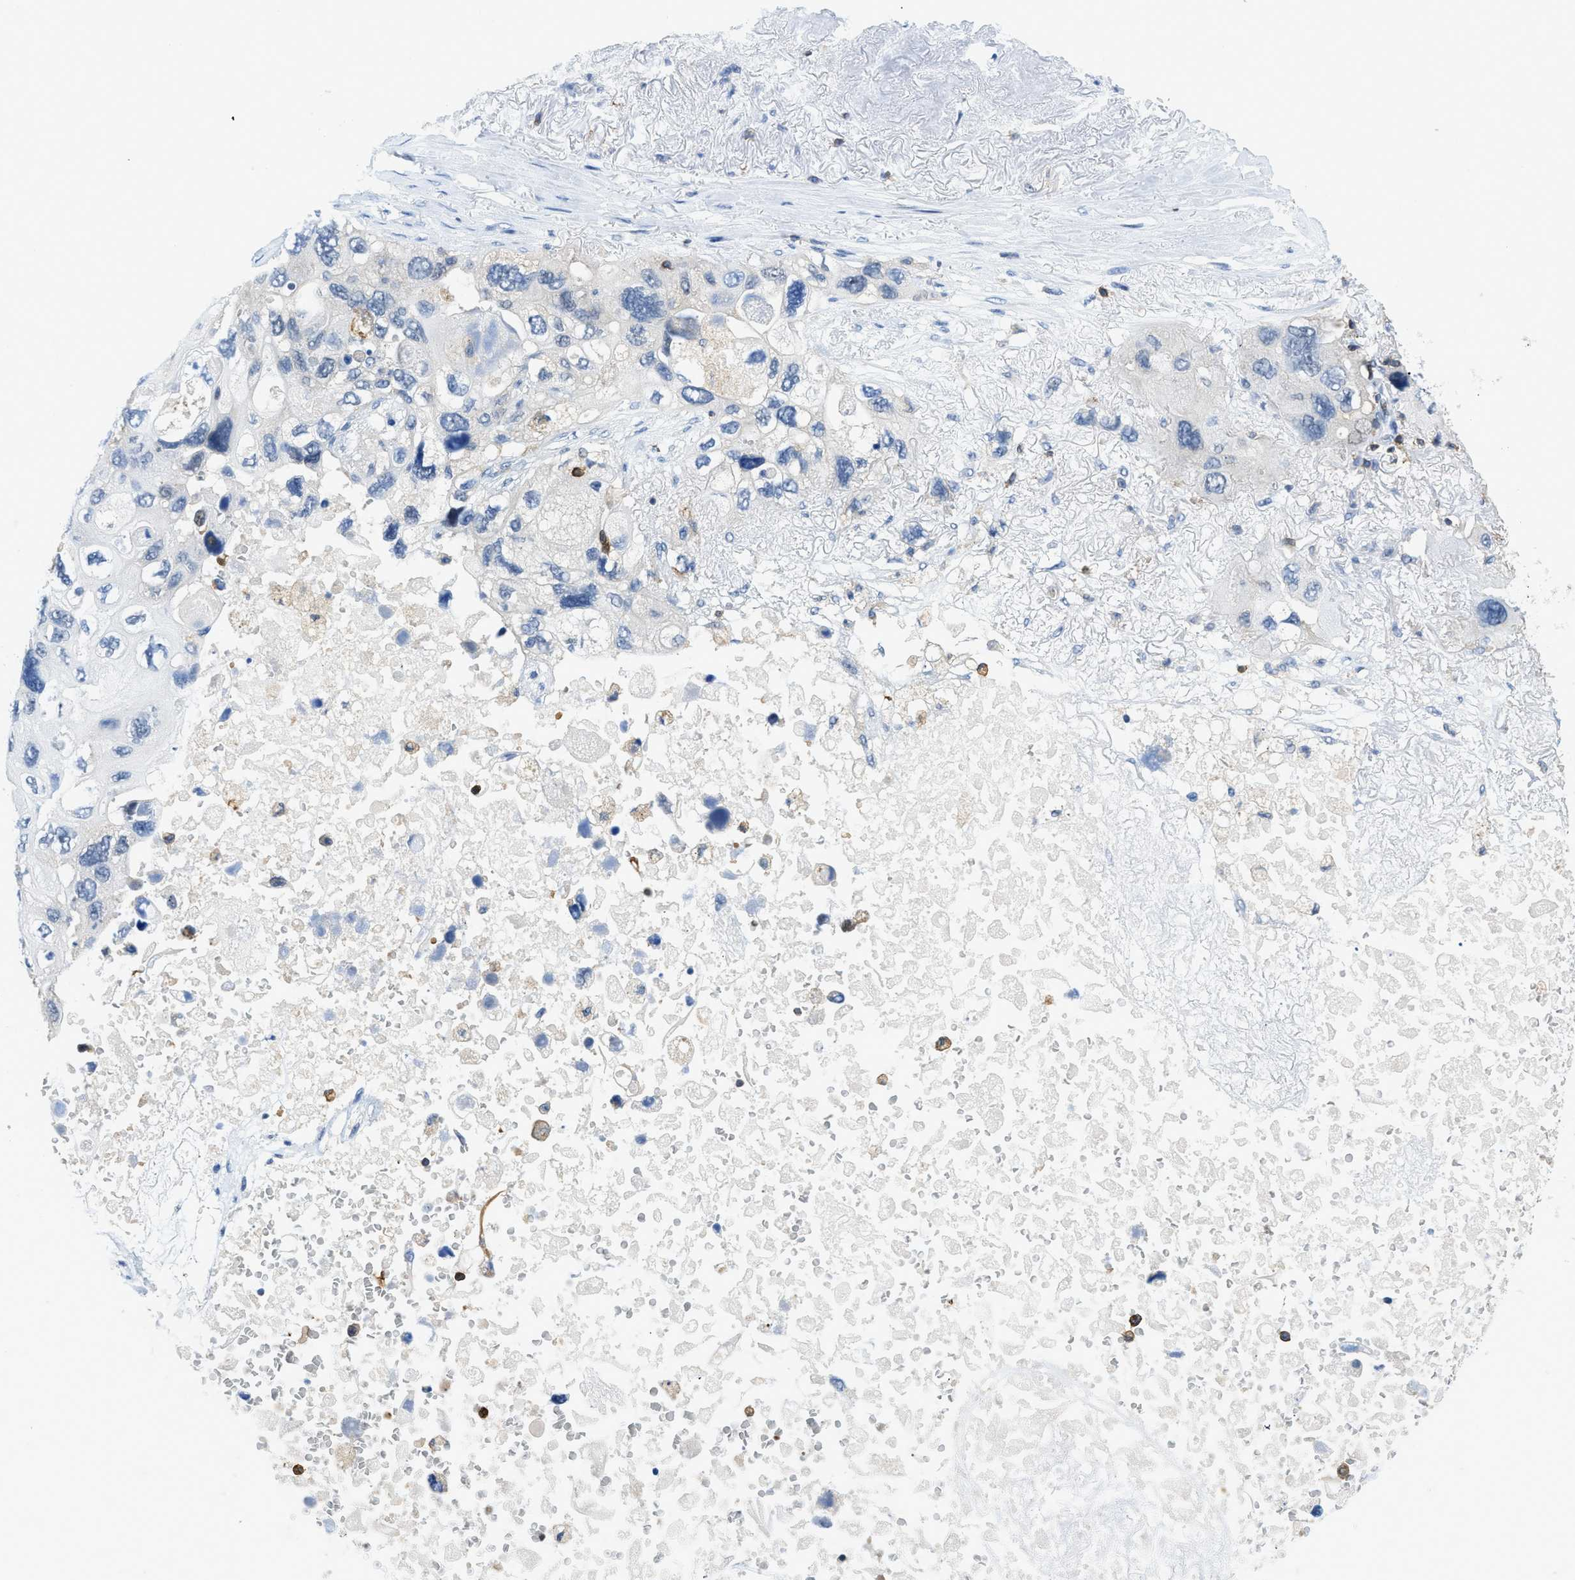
{"staining": {"intensity": "negative", "quantity": "none", "location": "none"}, "tissue": "lung cancer", "cell_type": "Tumor cells", "image_type": "cancer", "snomed": [{"axis": "morphology", "description": "Squamous cell carcinoma, NOS"}, {"axis": "topography", "description": "Lung"}], "caption": "Lung cancer was stained to show a protein in brown. There is no significant positivity in tumor cells.", "gene": "FAM151A", "patient": {"sex": "female", "age": 73}}